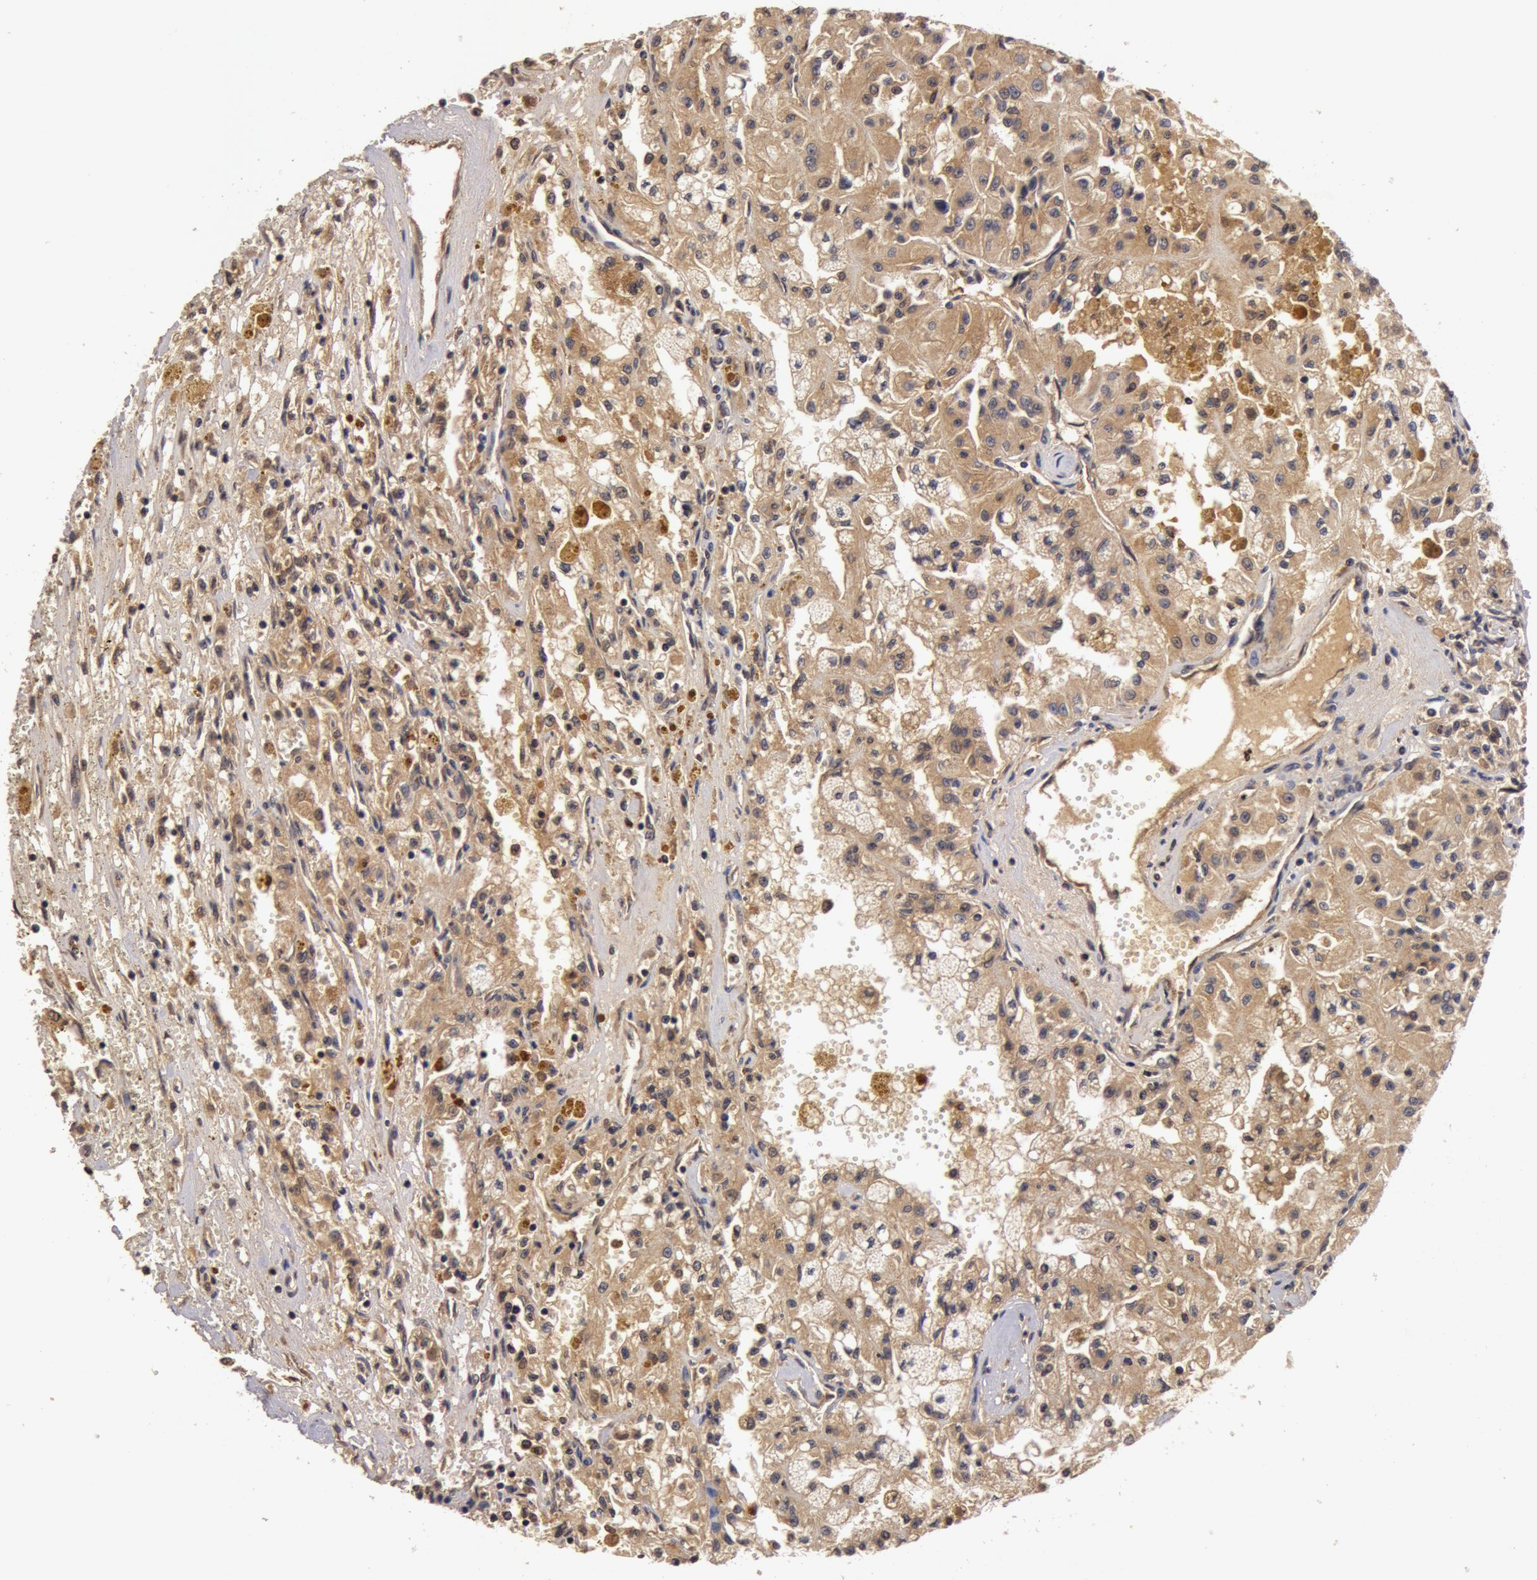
{"staining": {"intensity": "moderate", "quantity": ">75%", "location": "cytoplasmic/membranous"}, "tissue": "renal cancer", "cell_type": "Tumor cells", "image_type": "cancer", "snomed": [{"axis": "morphology", "description": "Adenocarcinoma, NOS"}, {"axis": "topography", "description": "Kidney"}], "caption": "Immunohistochemical staining of human renal cancer (adenocarcinoma) demonstrates moderate cytoplasmic/membranous protein staining in approximately >75% of tumor cells.", "gene": "BCHE", "patient": {"sex": "male", "age": 78}}